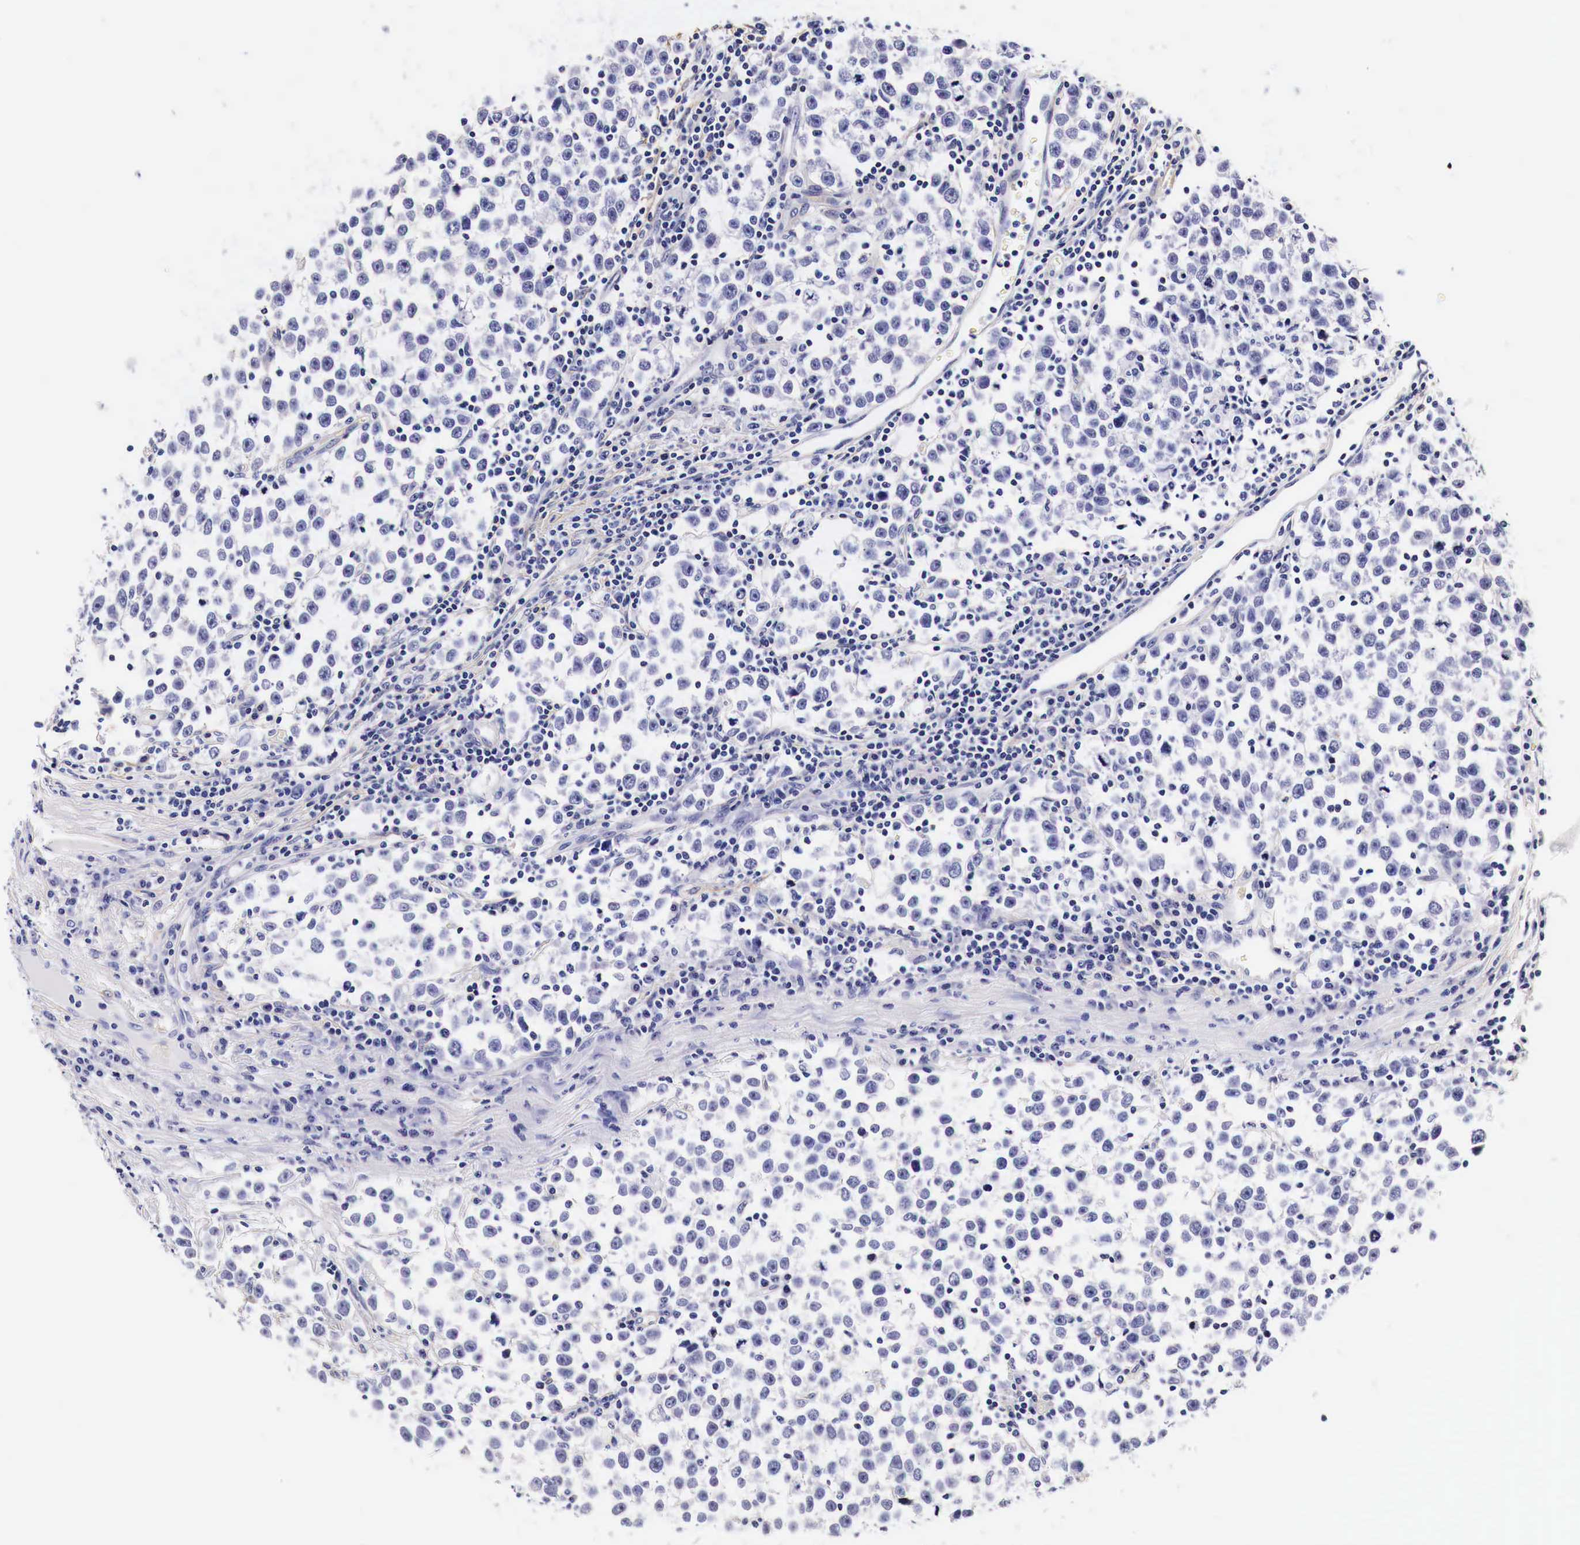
{"staining": {"intensity": "negative", "quantity": "none", "location": "none"}, "tissue": "testis cancer", "cell_type": "Tumor cells", "image_type": "cancer", "snomed": [{"axis": "morphology", "description": "Seminoma, NOS"}, {"axis": "topography", "description": "Testis"}], "caption": "Testis seminoma was stained to show a protein in brown. There is no significant positivity in tumor cells.", "gene": "EGFR", "patient": {"sex": "male", "age": 43}}